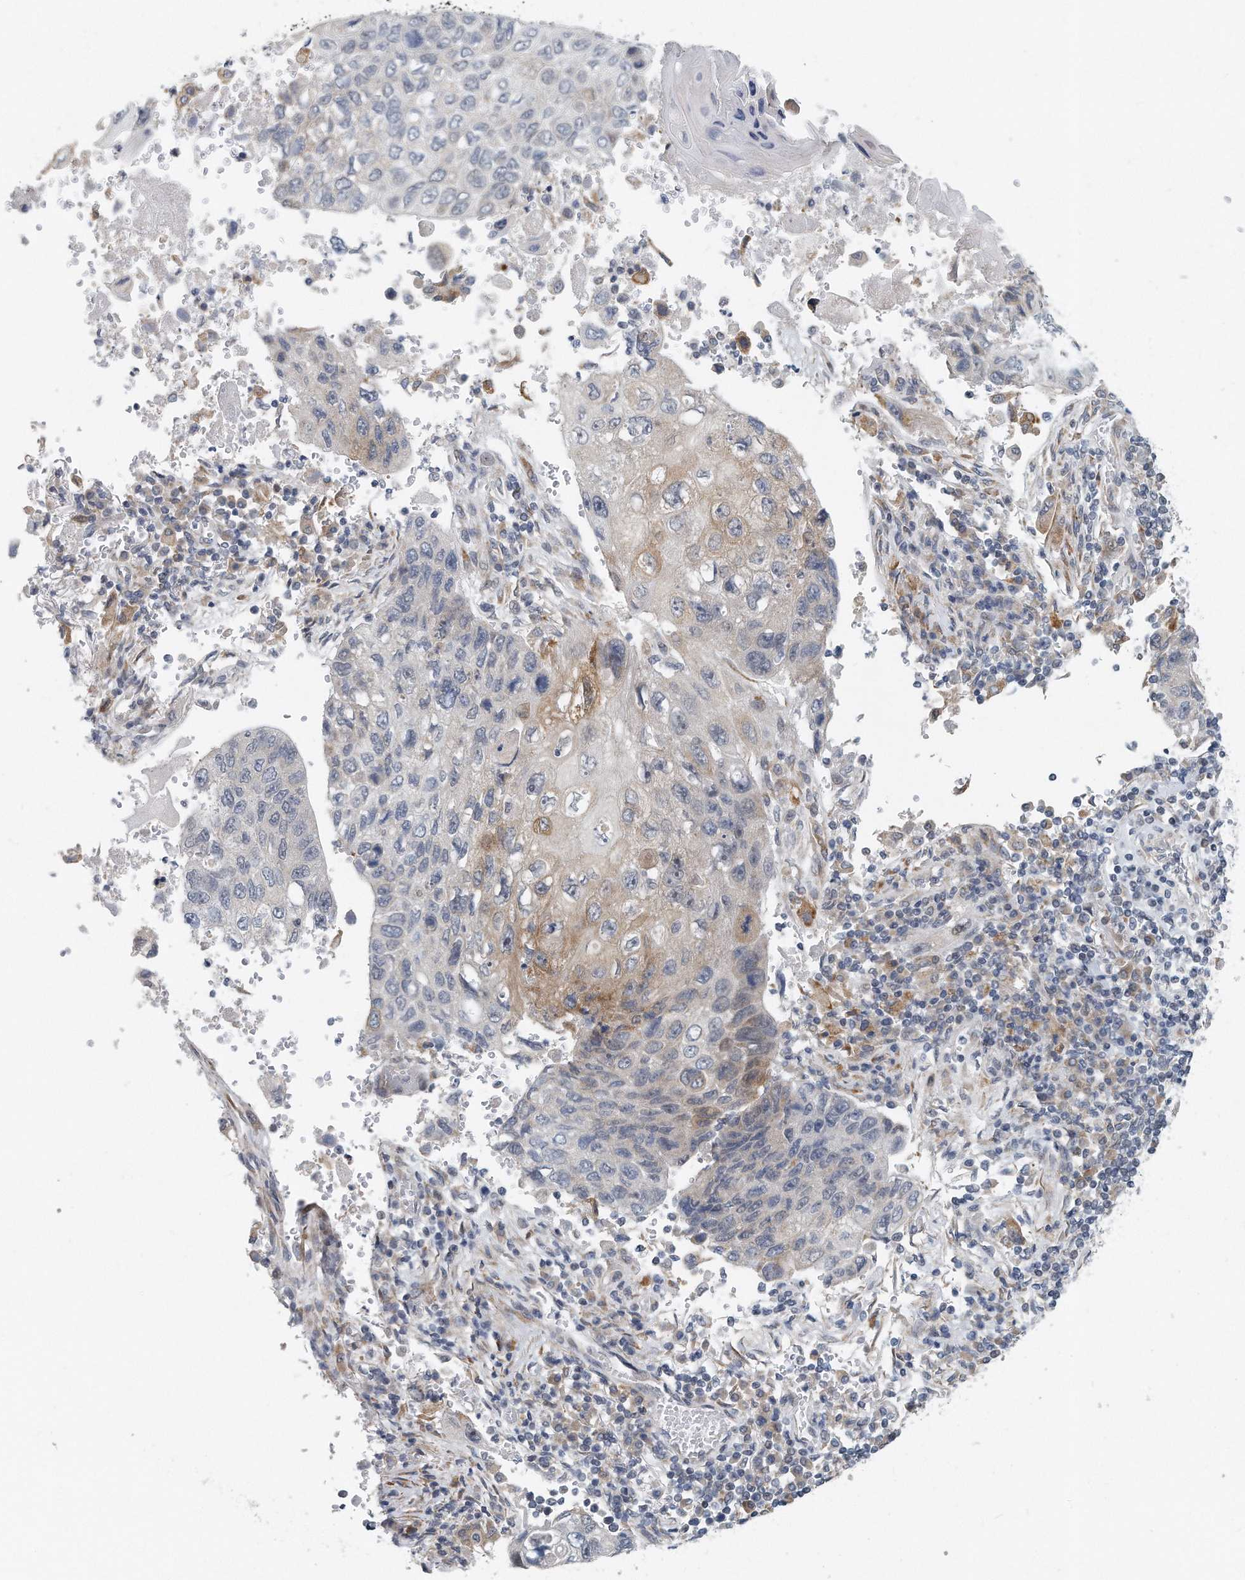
{"staining": {"intensity": "weak", "quantity": "<25%", "location": "cytoplasmic/membranous"}, "tissue": "lung cancer", "cell_type": "Tumor cells", "image_type": "cancer", "snomed": [{"axis": "morphology", "description": "Squamous cell carcinoma, NOS"}, {"axis": "topography", "description": "Lung"}], "caption": "This is an immunohistochemistry histopathology image of human lung squamous cell carcinoma. There is no staining in tumor cells.", "gene": "VLDLR", "patient": {"sex": "male", "age": 61}}